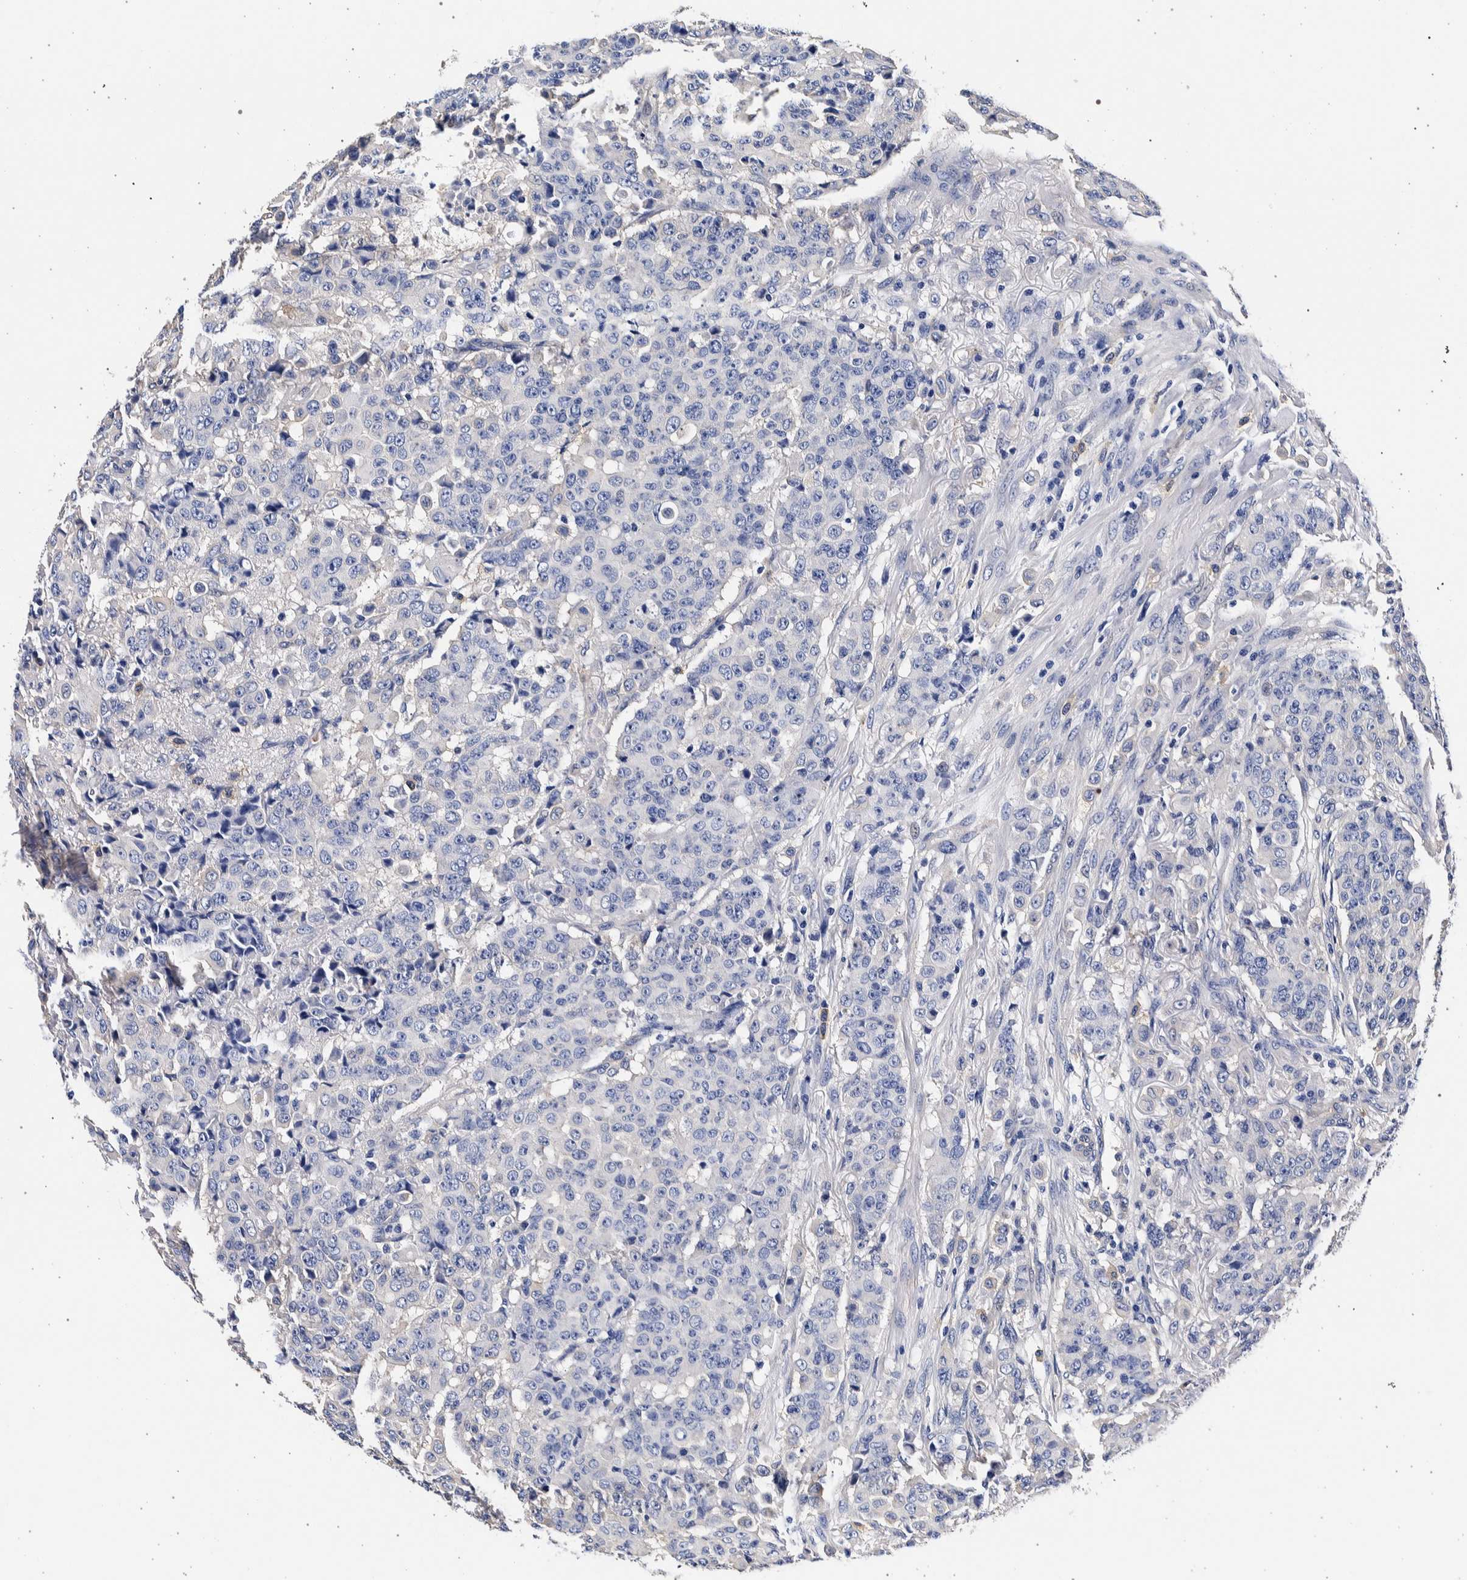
{"staining": {"intensity": "negative", "quantity": "none", "location": "none"}, "tissue": "breast cancer", "cell_type": "Tumor cells", "image_type": "cancer", "snomed": [{"axis": "morphology", "description": "Duct carcinoma"}, {"axis": "topography", "description": "Breast"}], "caption": "DAB immunohistochemical staining of human infiltrating ductal carcinoma (breast) displays no significant staining in tumor cells.", "gene": "NIBAN2", "patient": {"sex": "female", "age": 40}}